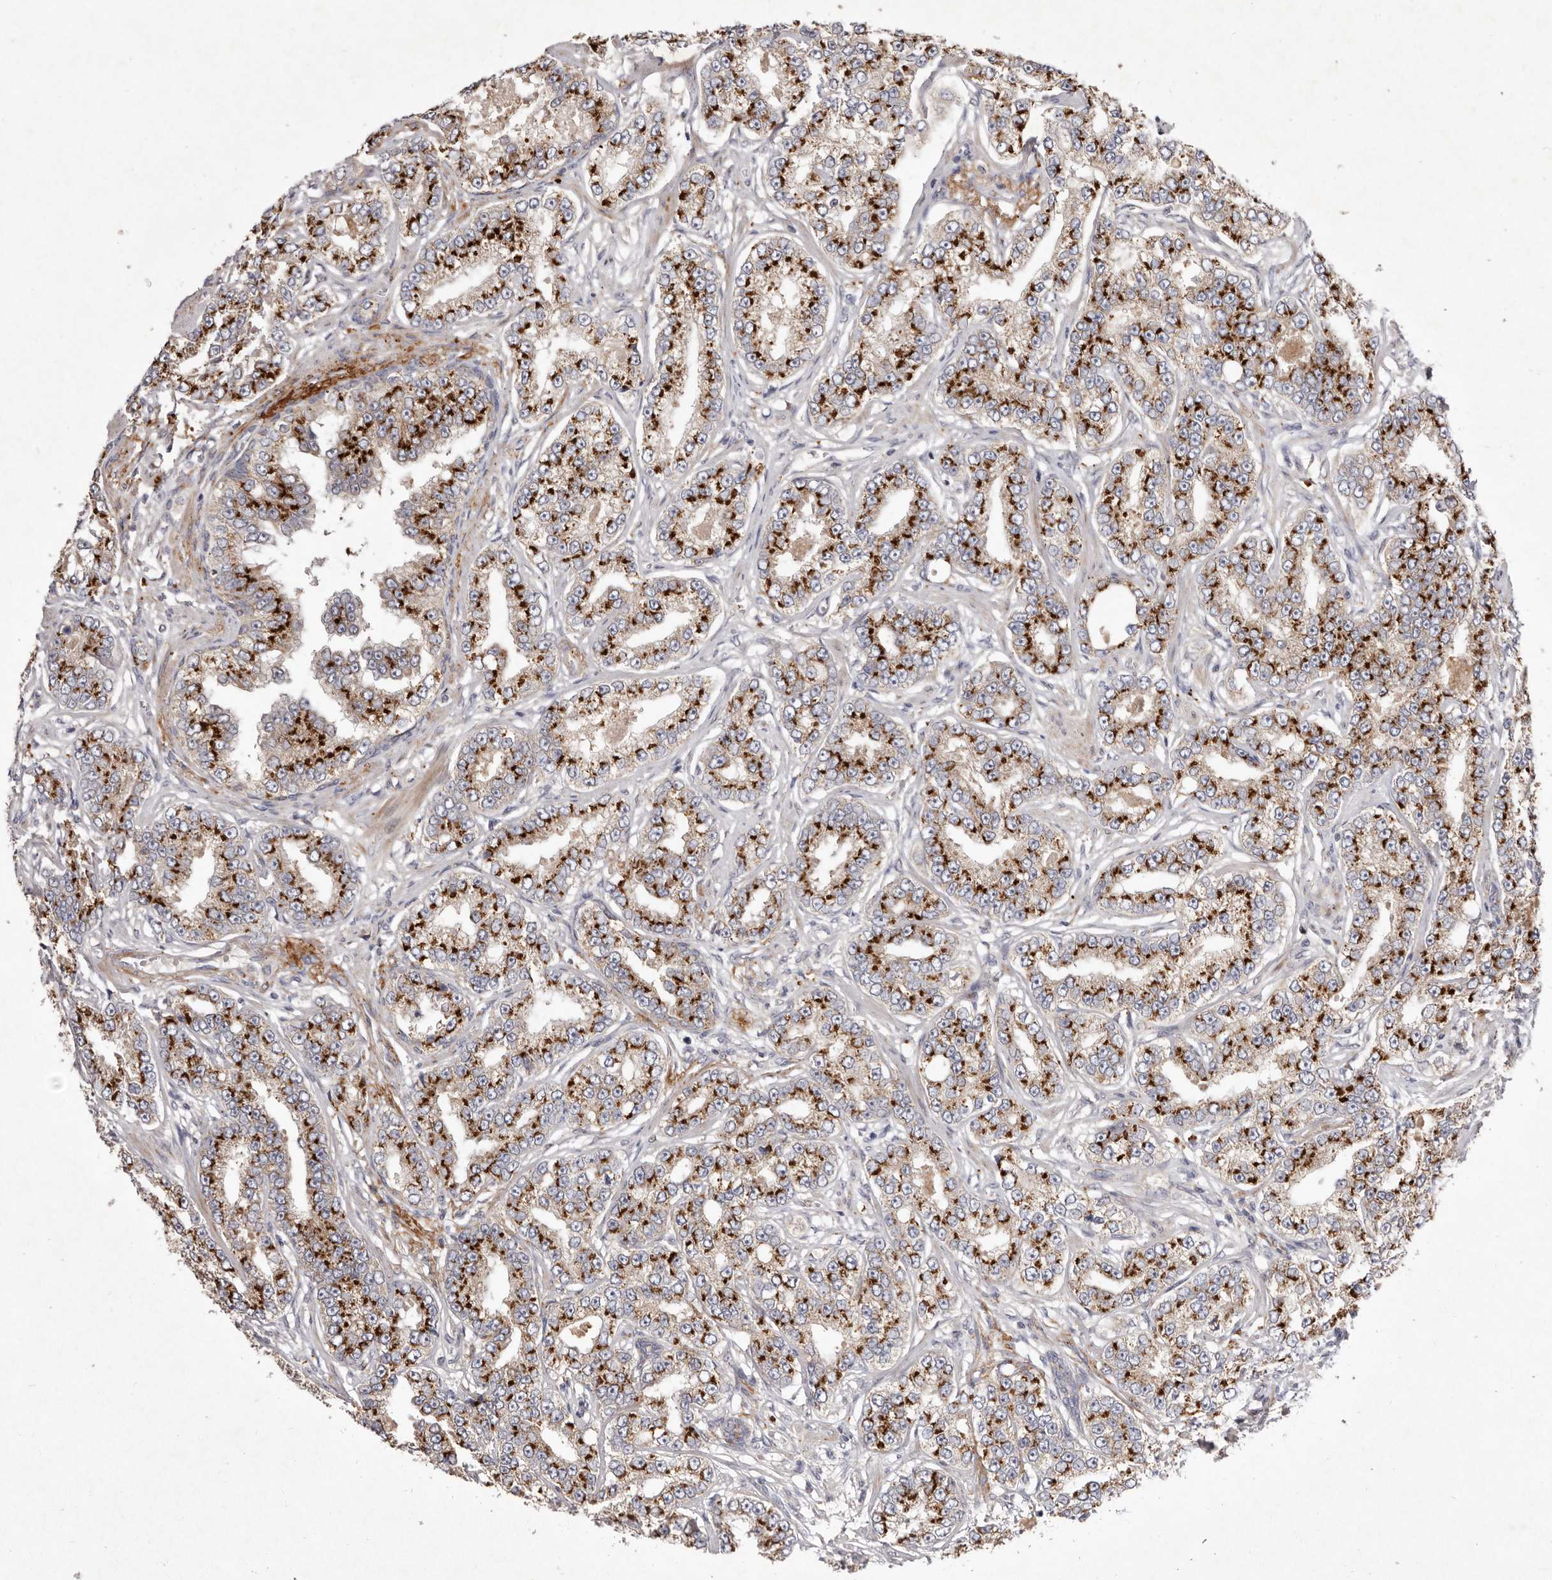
{"staining": {"intensity": "strong", "quantity": ">75%", "location": "cytoplasmic/membranous"}, "tissue": "prostate cancer", "cell_type": "Tumor cells", "image_type": "cancer", "snomed": [{"axis": "morphology", "description": "Normal tissue, NOS"}, {"axis": "morphology", "description": "Adenocarcinoma, High grade"}, {"axis": "topography", "description": "Prostate"}], "caption": "Tumor cells display strong cytoplasmic/membranous expression in about >75% of cells in prostate cancer (high-grade adenocarcinoma). (DAB (3,3'-diaminobenzidine) IHC with brightfield microscopy, high magnification).", "gene": "USP24", "patient": {"sex": "male", "age": 83}}